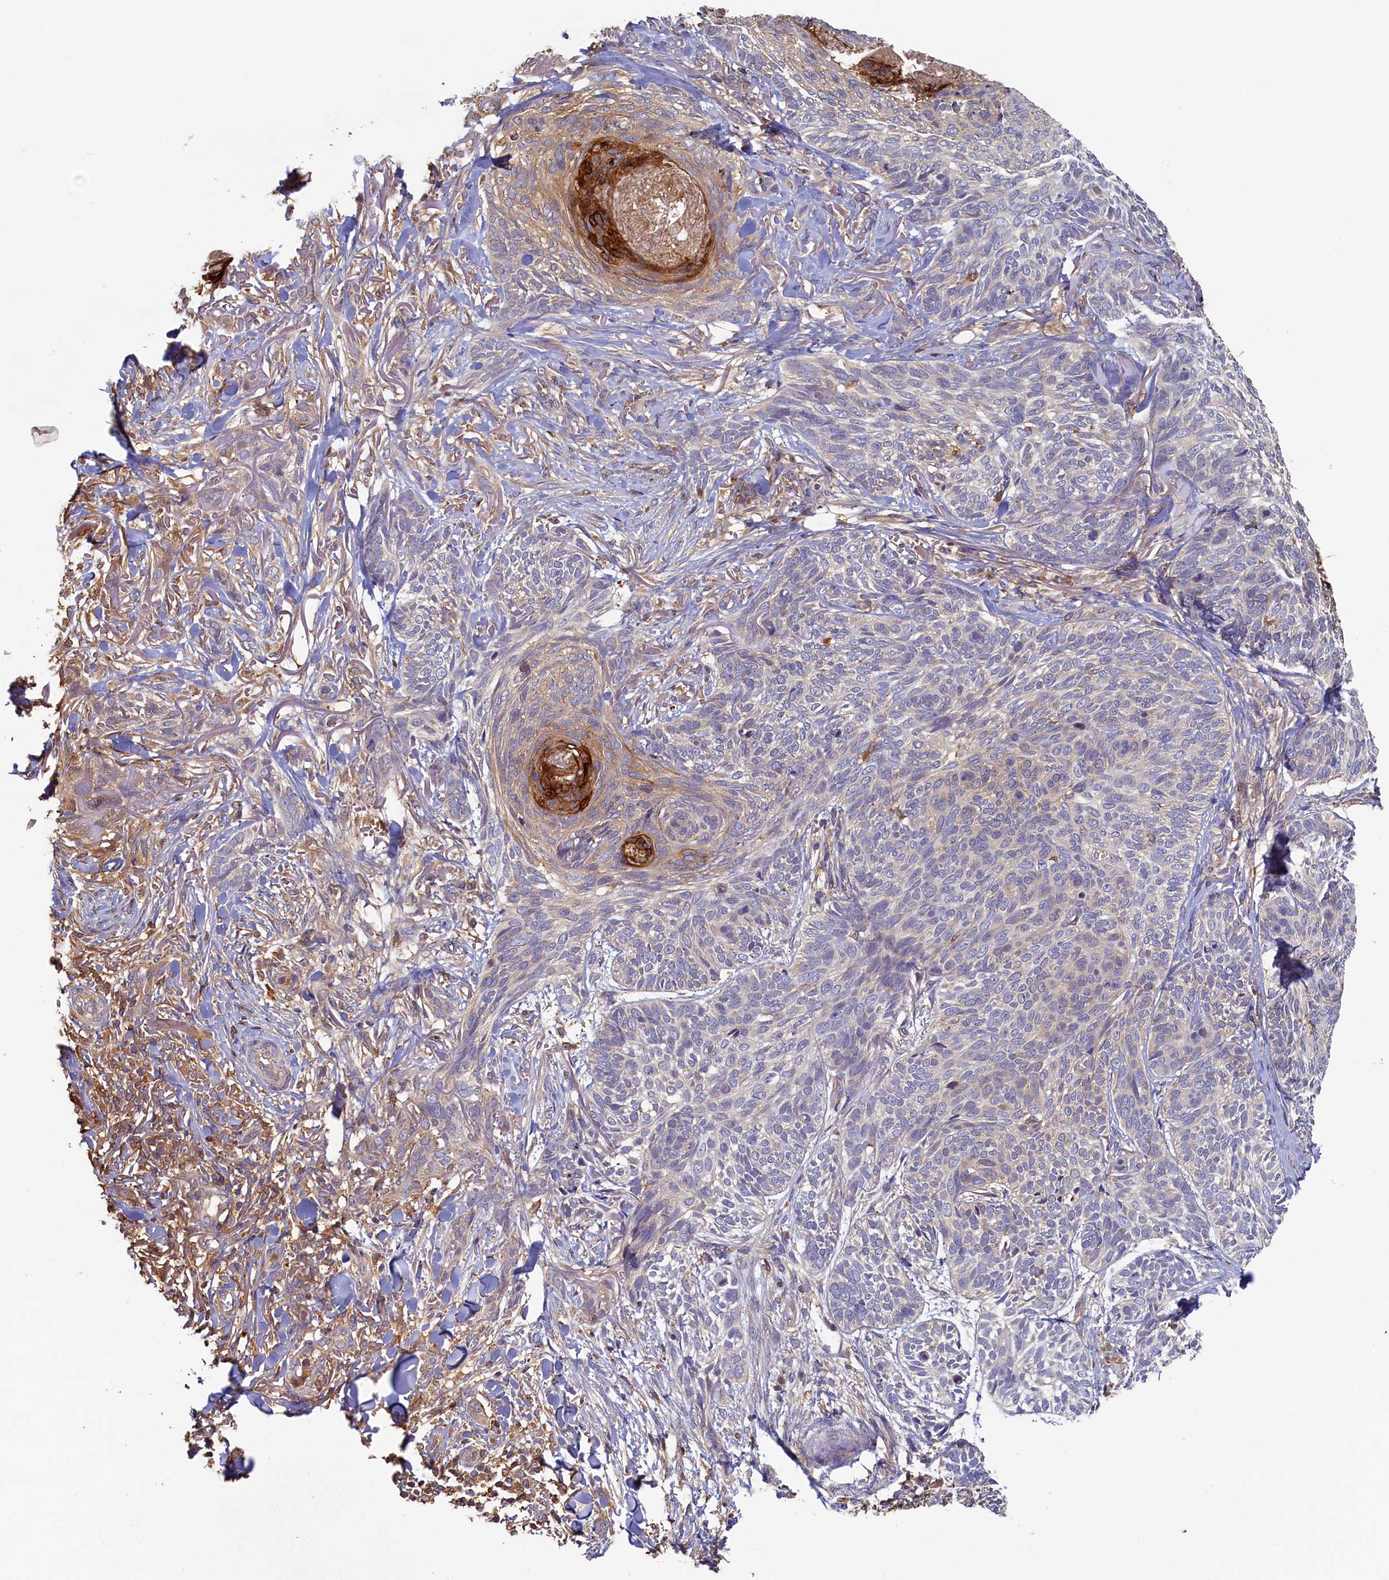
{"staining": {"intensity": "strong", "quantity": "<25%", "location": "cytoplasmic/membranous"}, "tissue": "skin cancer", "cell_type": "Tumor cells", "image_type": "cancer", "snomed": [{"axis": "morphology", "description": "Normal tissue, NOS"}, {"axis": "morphology", "description": "Basal cell carcinoma"}, {"axis": "topography", "description": "Skin"}], "caption": "Strong cytoplasmic/membranous positivity is present in about <25% of tumor cells in skin cancer.", "gene": "TIMM8B", "patient": {"sex": "male", "age": 66}}